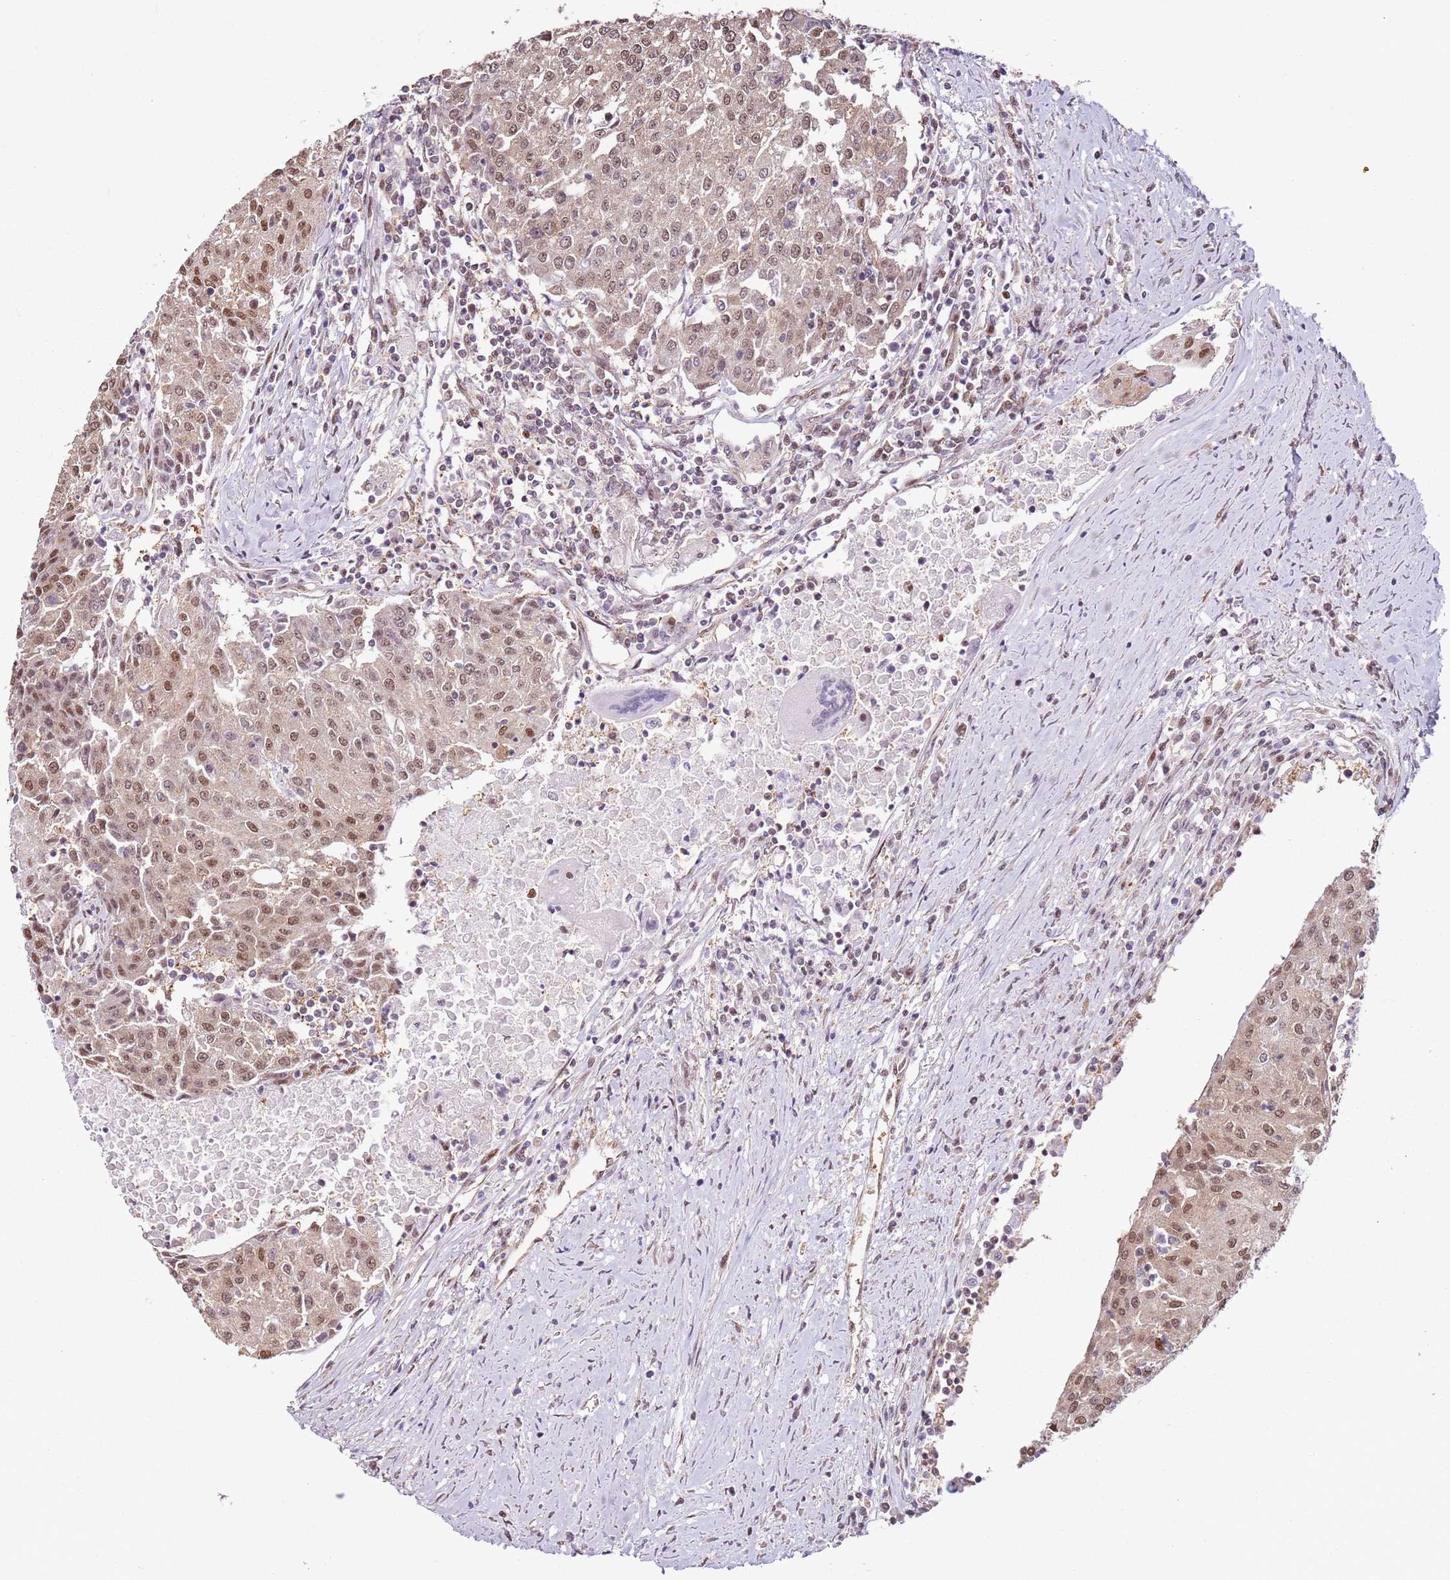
{"staining": {"intensity": "moderate", "quantity": ">75%", "location": "nuclear"}, "tissue": "urothelial cancer", "cell_type": "Tumor cells", "image_type": "cancer", "snomed": [{"axis": "morphology", "description": "Urothelial carcinoma, High grade"}, {"axis": "topography", "description": "Urinary bladder"}], "caption": "Immunohistochemistry (DAB) staining of human urothelial cancer shows moderate nuclear protein positivity in approximately >75% of tumor cells. The staining was performed using DAB (3,3'-diaminobenzidine) to visualize the protein expression in brown, while the nuclei were stained in blue with hematoxylin (Magnification: 20x).", "gene": "PSMD4", "patient": {"sex": "female", "age": 85}}